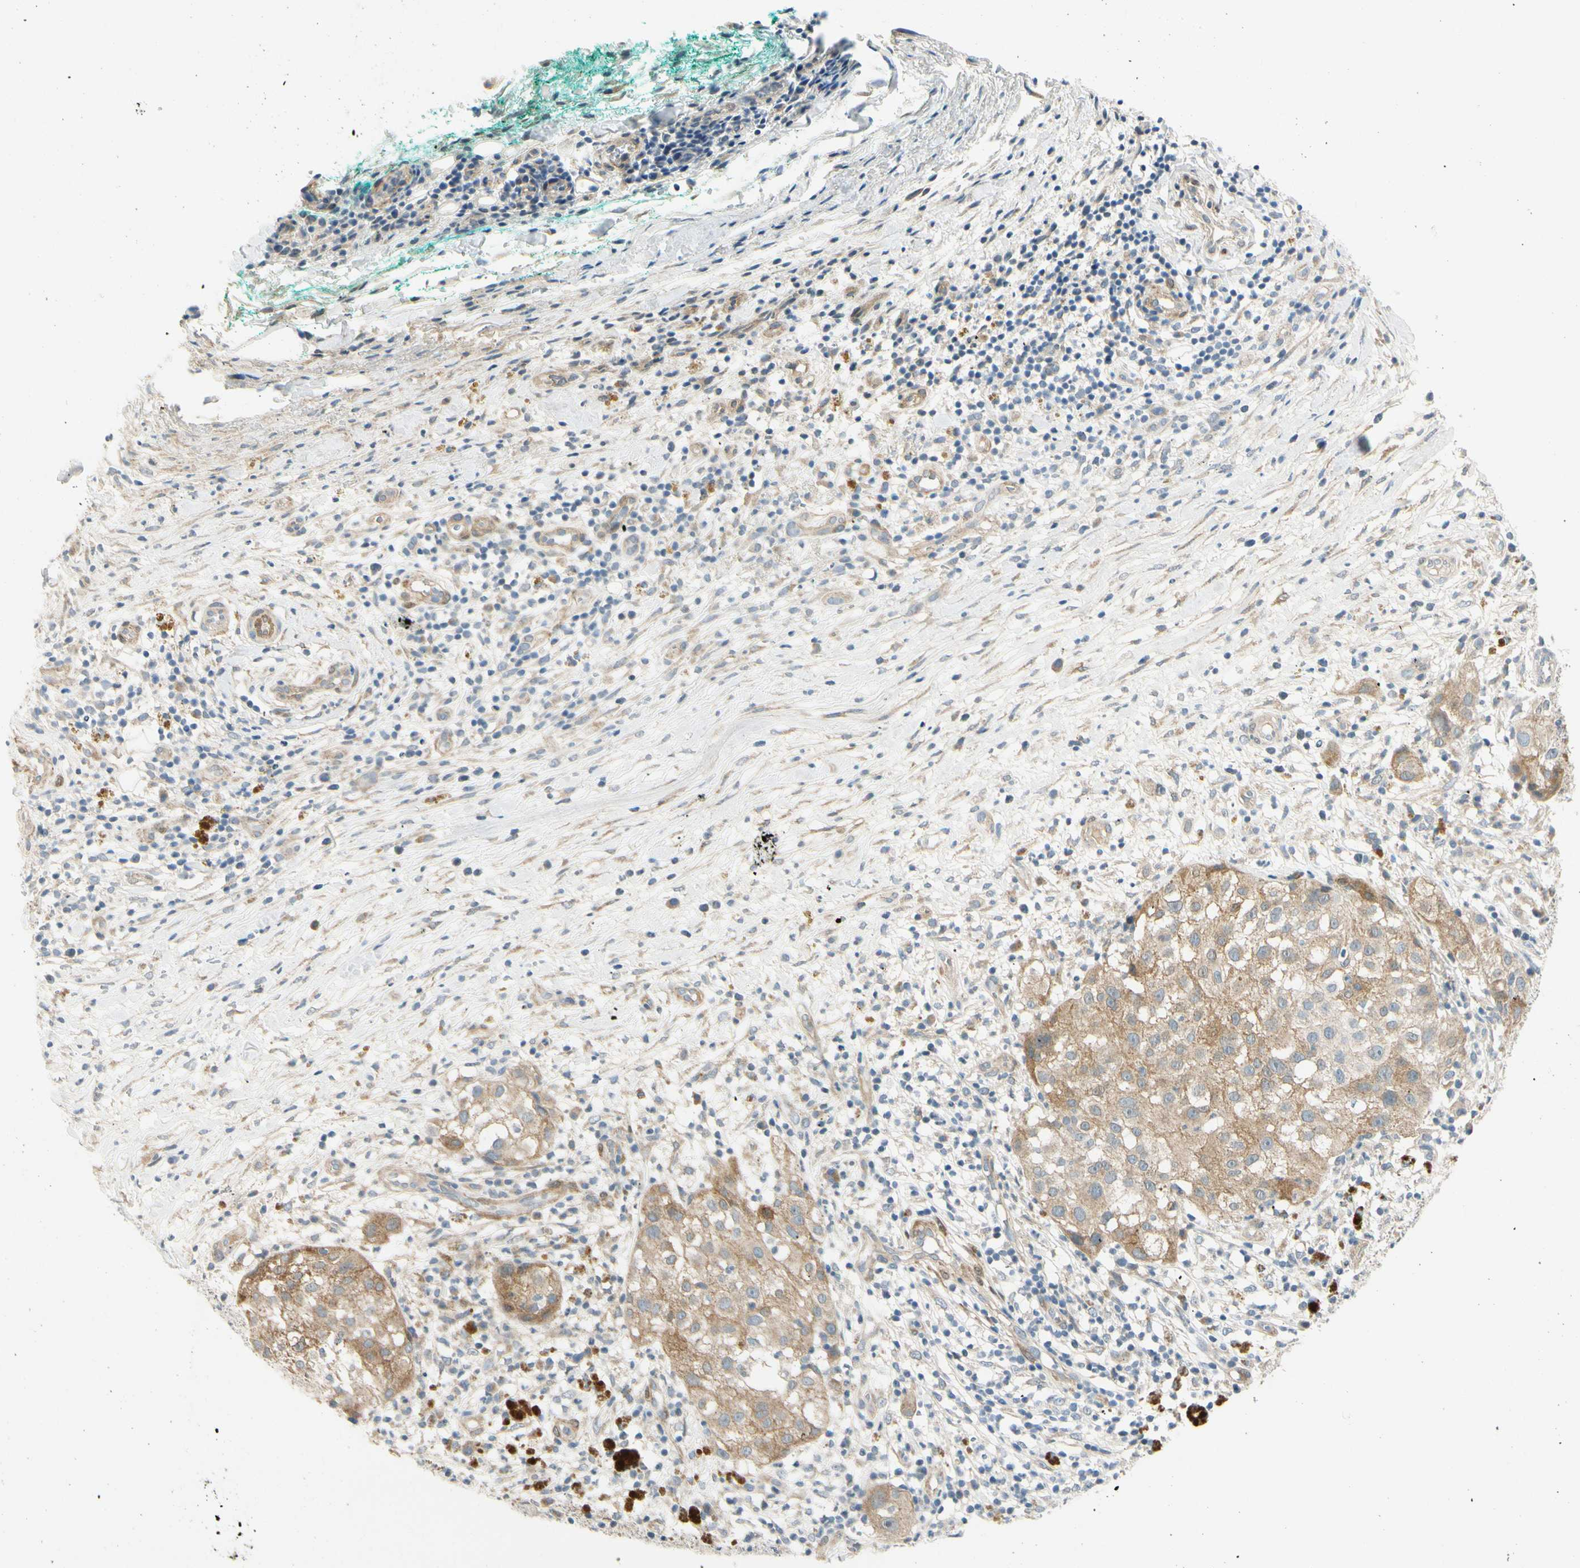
{"staining": {"intensity": "weak", "quantity": ">75%", "location": "cytoplasmic/membranous"}, "tissue": "melanoma", "cell_type": "Tumor cells", "image_type": "cancer", "snomed": [{"axis": "morphology", "description": "Necrosis, NOS"}, {"axis": "morphology", "description": "Malignant melanoma, NOS"}, {"axis": "topography", "description": "Skin"}], "caption": "The image displays staining of malignant melanoma, revealing weak cytoplasmic/membranous protein staining (brown color) within tumor cells. The staining was performed using DAB (3,3'-diaminobenzidine), with brown indicating positive protein expression. Nuclei are stained blue with hematoxylin.", "gene": "FHL2", "patient": {"sex": "female", "age": 87}}